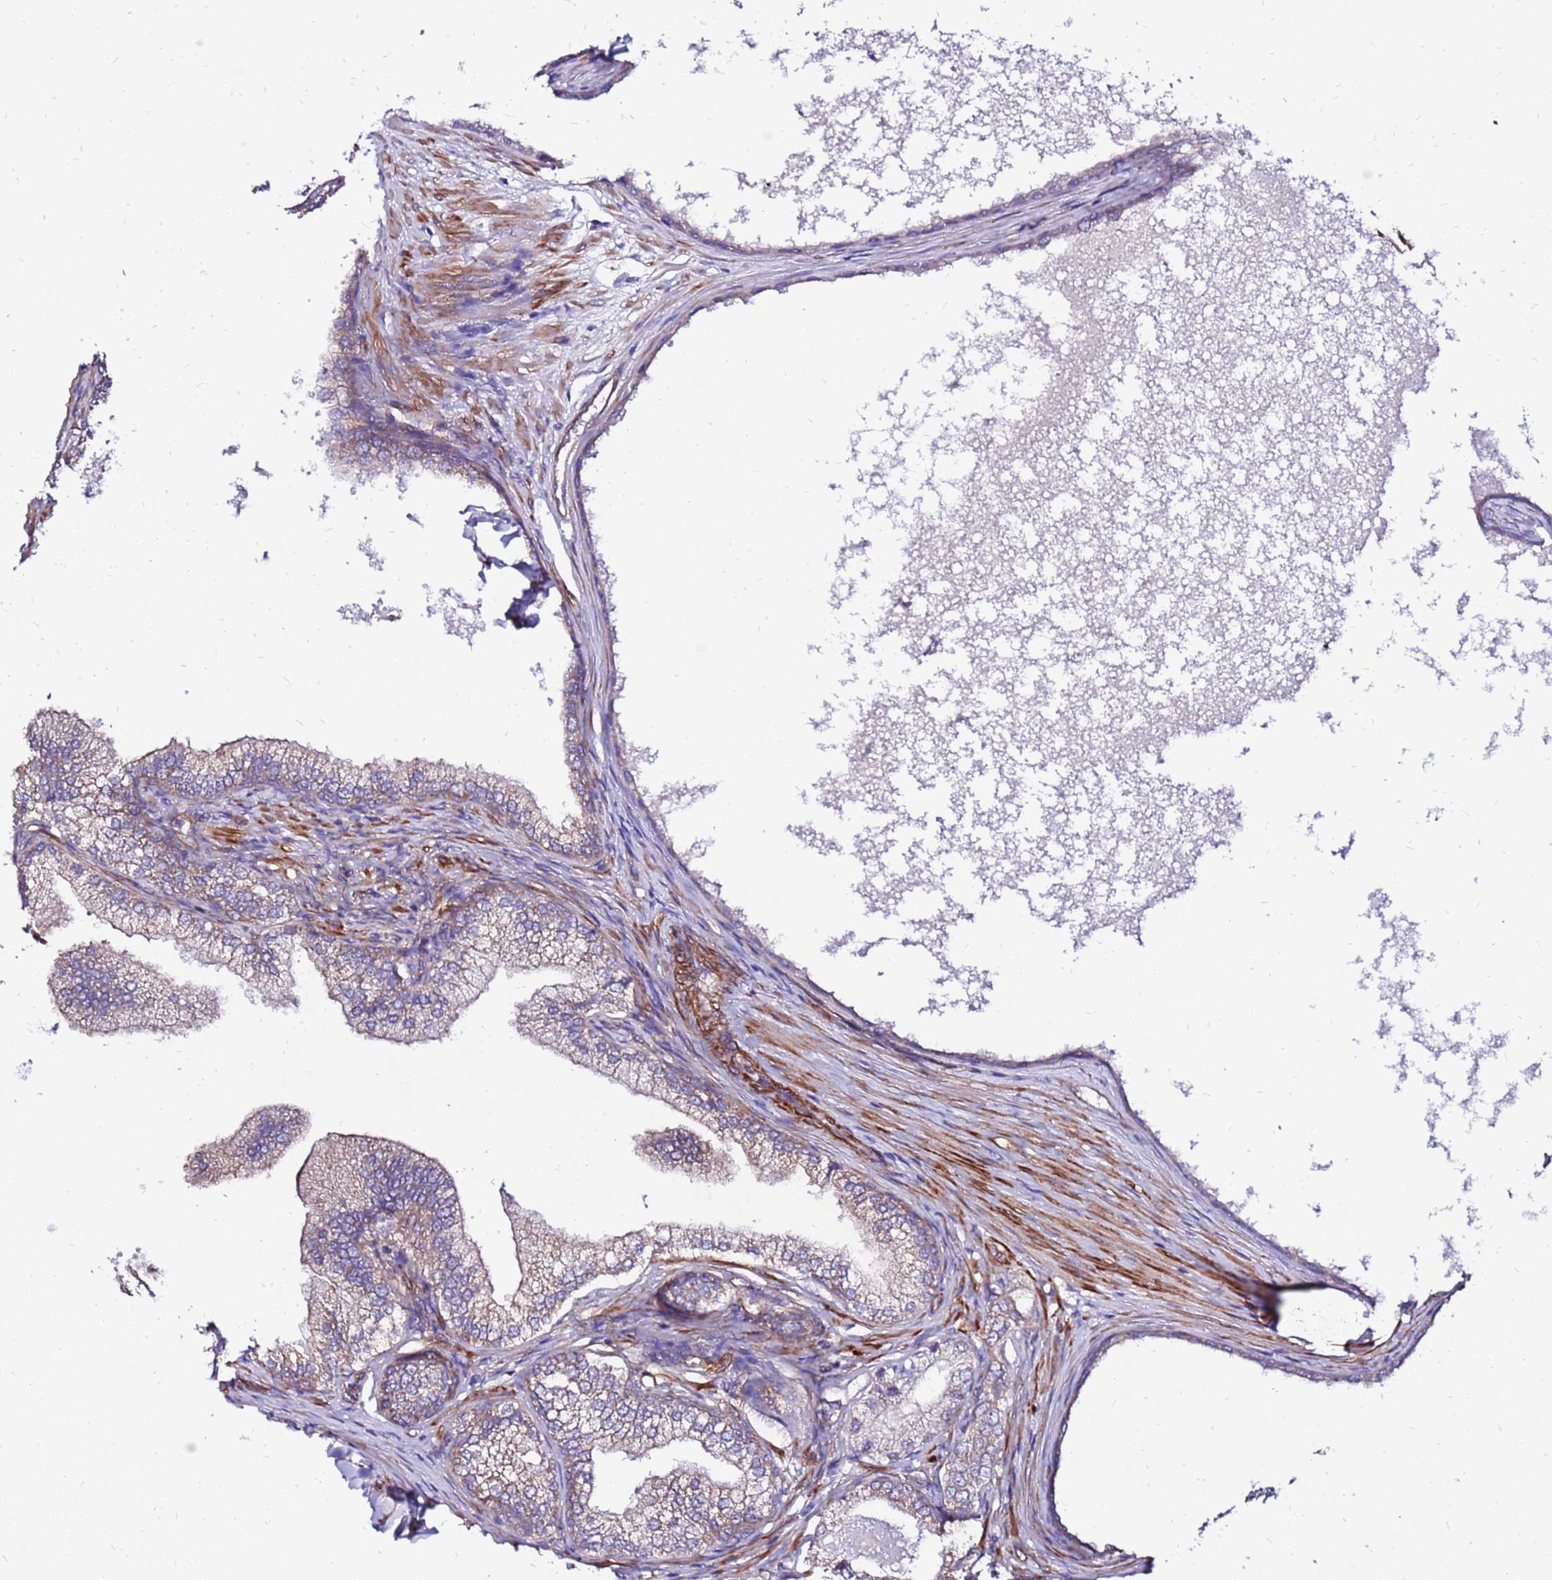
{"staining": {"intensity": "moderate", "quantity": ">75%", "location": "cytoplasmic/membranous"}, "tissue": "prostate", "cell_type": "Glandular cells", "image_type": "normal", "snomed": [{"axis": "morphology", "description": "Normal tissue, NOS"}, {"axis": "morphology", "description": "Urothelial carcinoma, Low grade"}, {"axis": "topography", "description": "Urinary bladder"}, {"axis": "topography", "description": "Prostate"}], "caption": "Brown immunohistochemical staining in normal prostate shows moderate cytoplasmic/membranous expression in about >75% of glandular cells.", "gene": "EI24", "patient": {"sex": "male", "age": 60}}